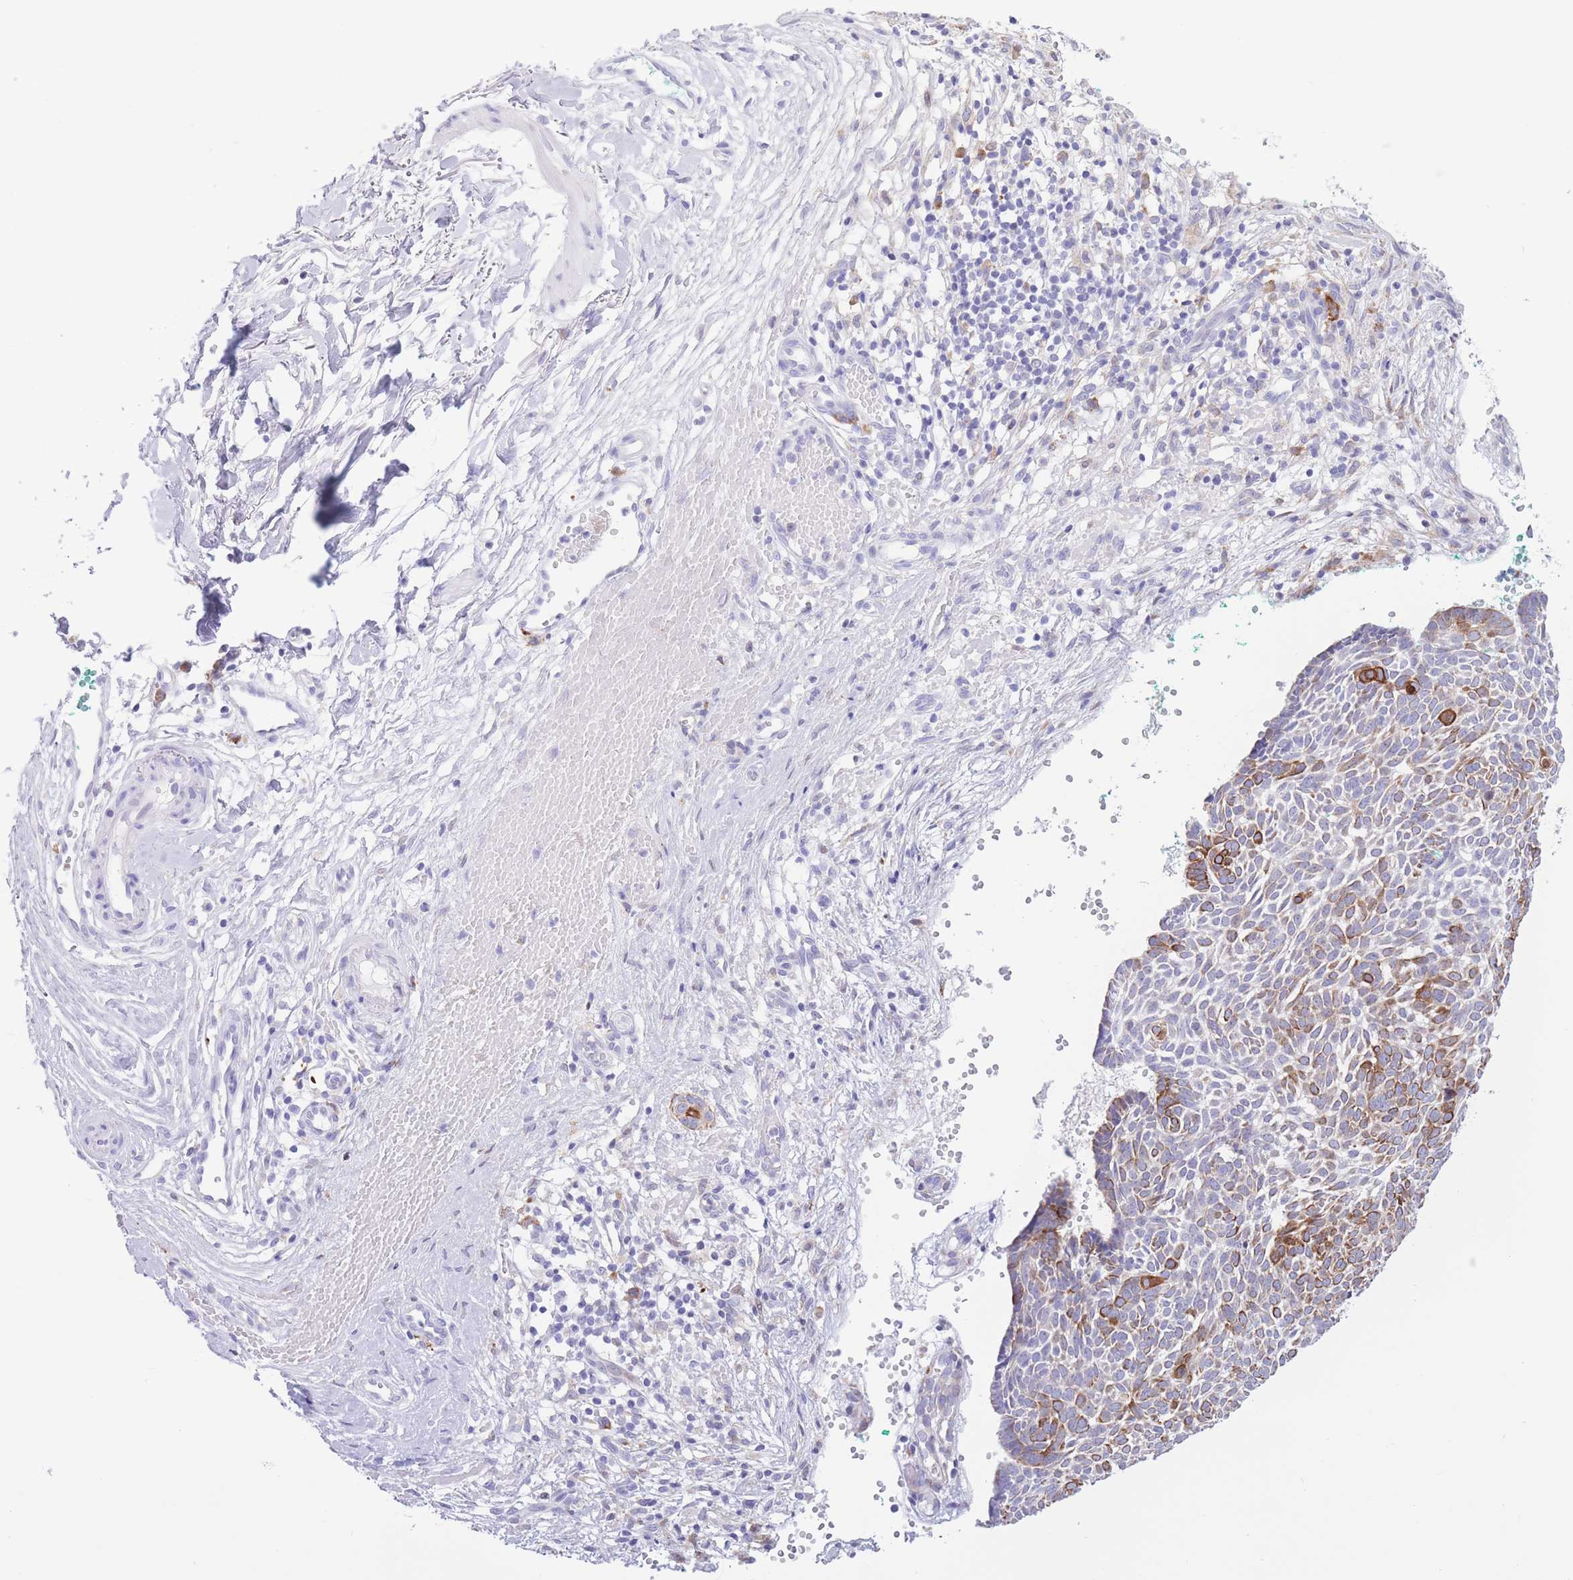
{"staining": {"intensity": "moderate", "quantity": ">75%", "location": "cytoplasmic/membranous"}, "tissue": "skin cancer", "cell_type": "Tumor cells", "image_type": "cancer", "snomed": [{"axis": "morphology", "description": "Basal cell carcinoma"}, {"axis": "topography", "description": "Skin"}], "caption": "A brown stain shows moderate cytoplasmic/membranous staining of a protein in human skin cancer (basal cell carcinoma) tumor cells. (DAB (3,3'-diaminobenzidine) IHC with brightfield microscopy, high magnification).", "gene": "MYDGF", "patient": {"sex": "male", "age": 61}}